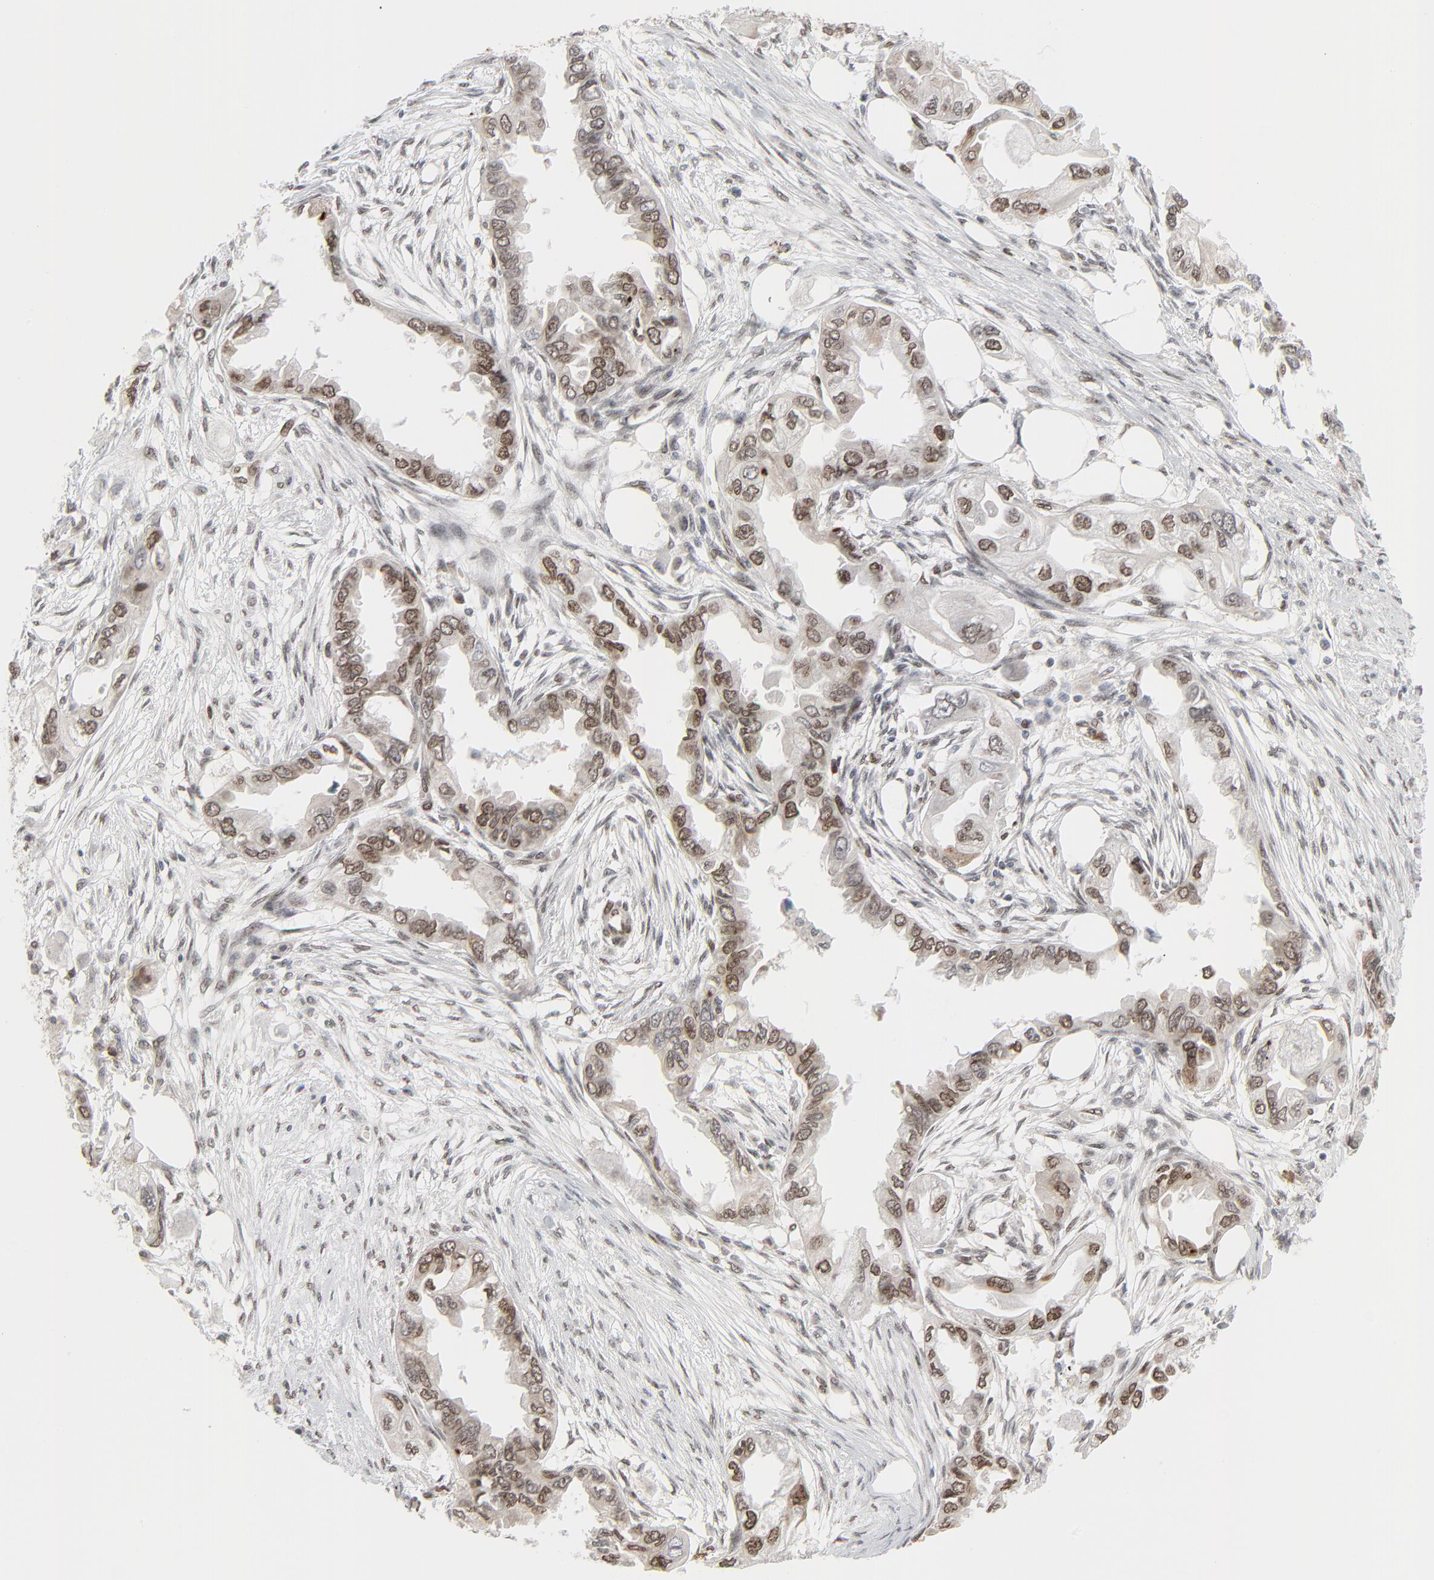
{"staining": {"intensity": "moderate", "quantity": ">75%", "location": "nuclear"}, "tissue": "endometrial cancer", "cell_type": "Tumor cells", "image_type": "cancer", "snomed": [{"axis": "morphology", "description": "Adenocarcinoma, NOS"}, {"axis": "topography", "description": "Endometrium"}], "caption": "A brown stain labels moderate nuclear expression of a protein in endometrial cancer (adenocarcinoma) tumor cells. (IHC, brightfield microscopy, high magnification).", "gene": "CUX1", "patient": {"sex": "female", "age": 67}}